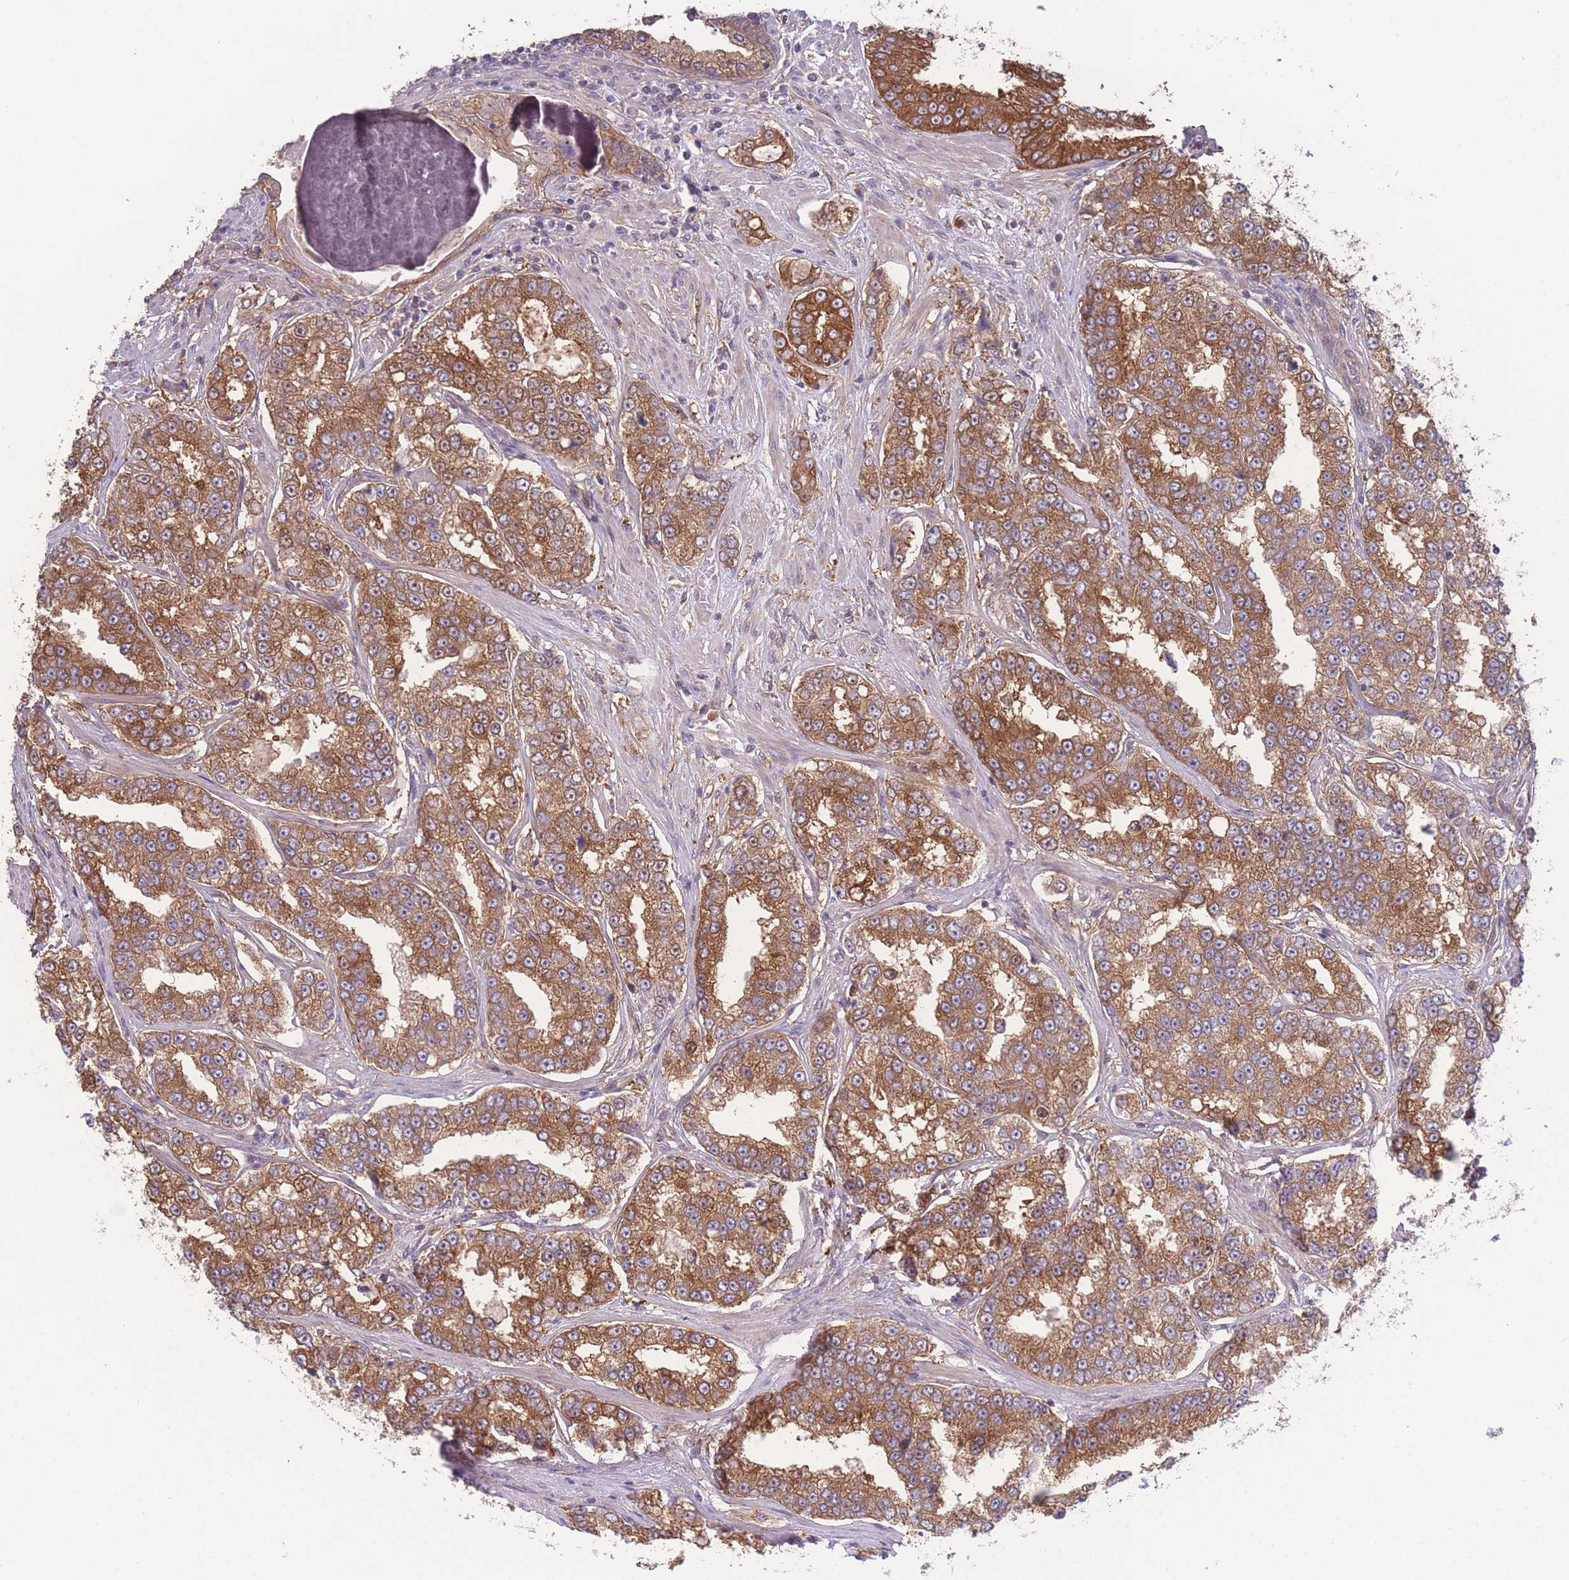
{"staining": {"intensity": "moderate", "quantity": ">75%", "location": "cytoplasmic/membranous"}, "tissue": "prostate cancer", "cell_type": "Tumor cells", "image_type": "cancer", "snomed": [{"axis": "morphology", "description": "Normal tissue, NOS"}, {"axis": "morphology", "description": "Adenocarcinoma, High grade"}, {"axis": "topography", "description": "Prostate"}], "caption": "This micrograph shows IHC staining of prostate adenocarcinoma (high-grade), with medium moderate cytoplasmic/membranous positivity in about >75% of tumor cells.", "gene": "STEAP3", "patient": {"sex": "male", "age": 83}}